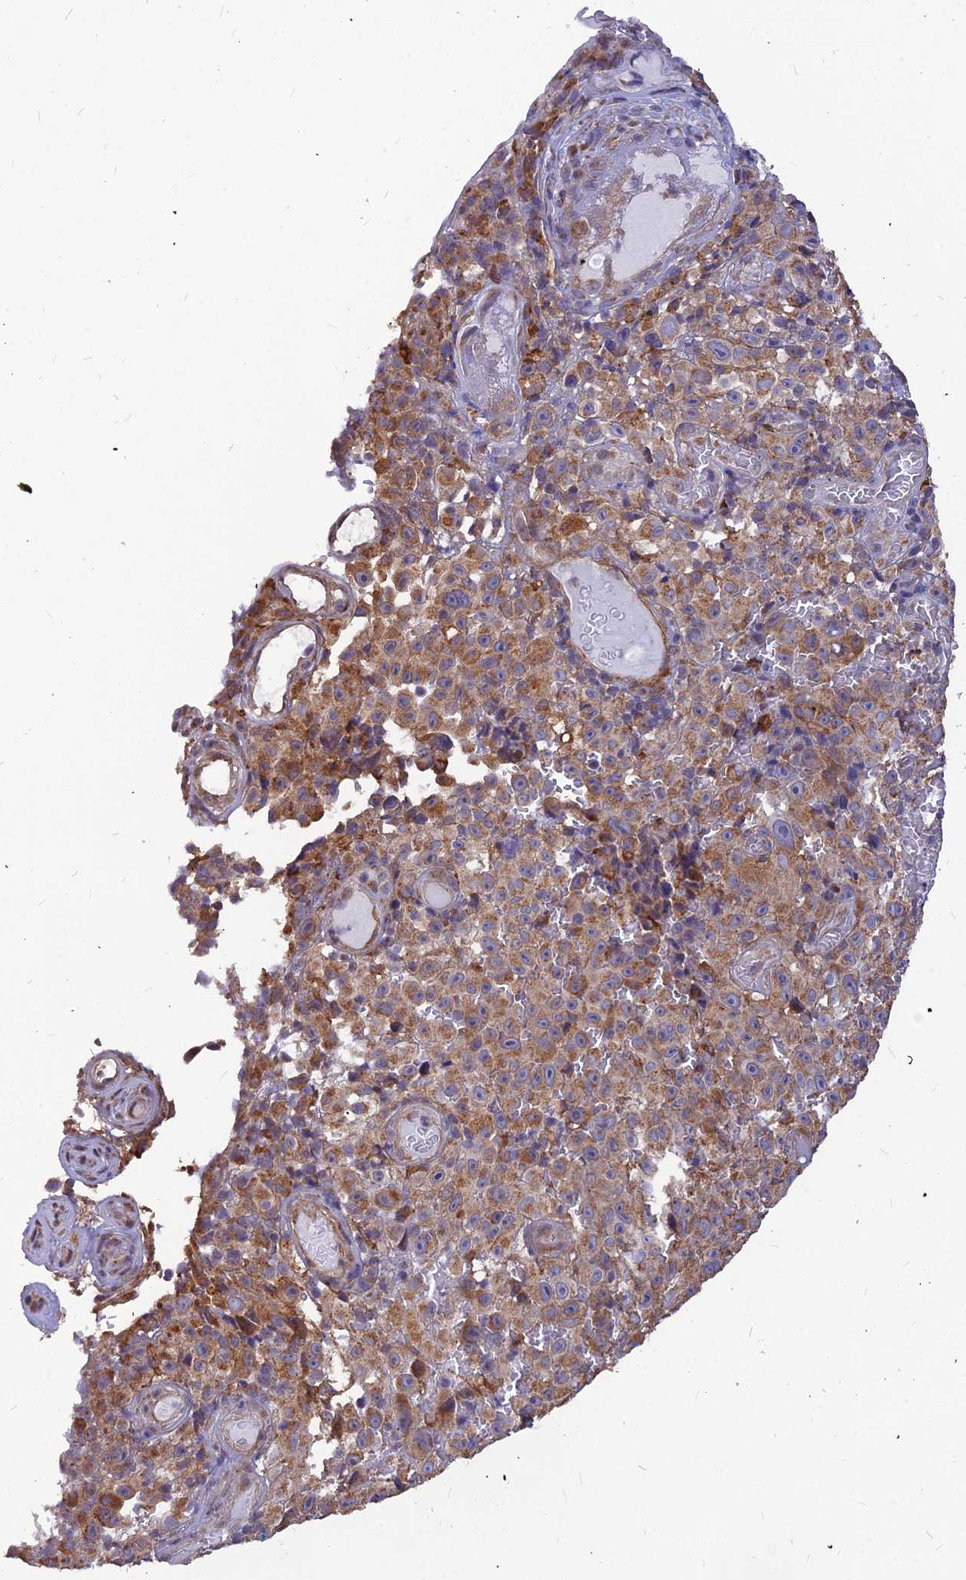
{"staining": {"intensity": "moderate", "quantity": ">75%", "location": "cytoplasmic/membranous"}, "tissue": "melanoma", "cell_type": "Tumor cells", "image_type": "cancer", "snomed": [{"axis": "morphology", "description": "Malignant melanoma, NOS"}, {"axis": "topography", "description": "Skin"}], "caption": "A micrograph of human melanoma stained for a protein reveals moderate cytoplasmic/membranous brown staining in tumor cells. (DAB = brown stain, brightfield microscopy at high magnification).", "gene": "LEKR1", "patient": {"sex": "female", "age": 82}}